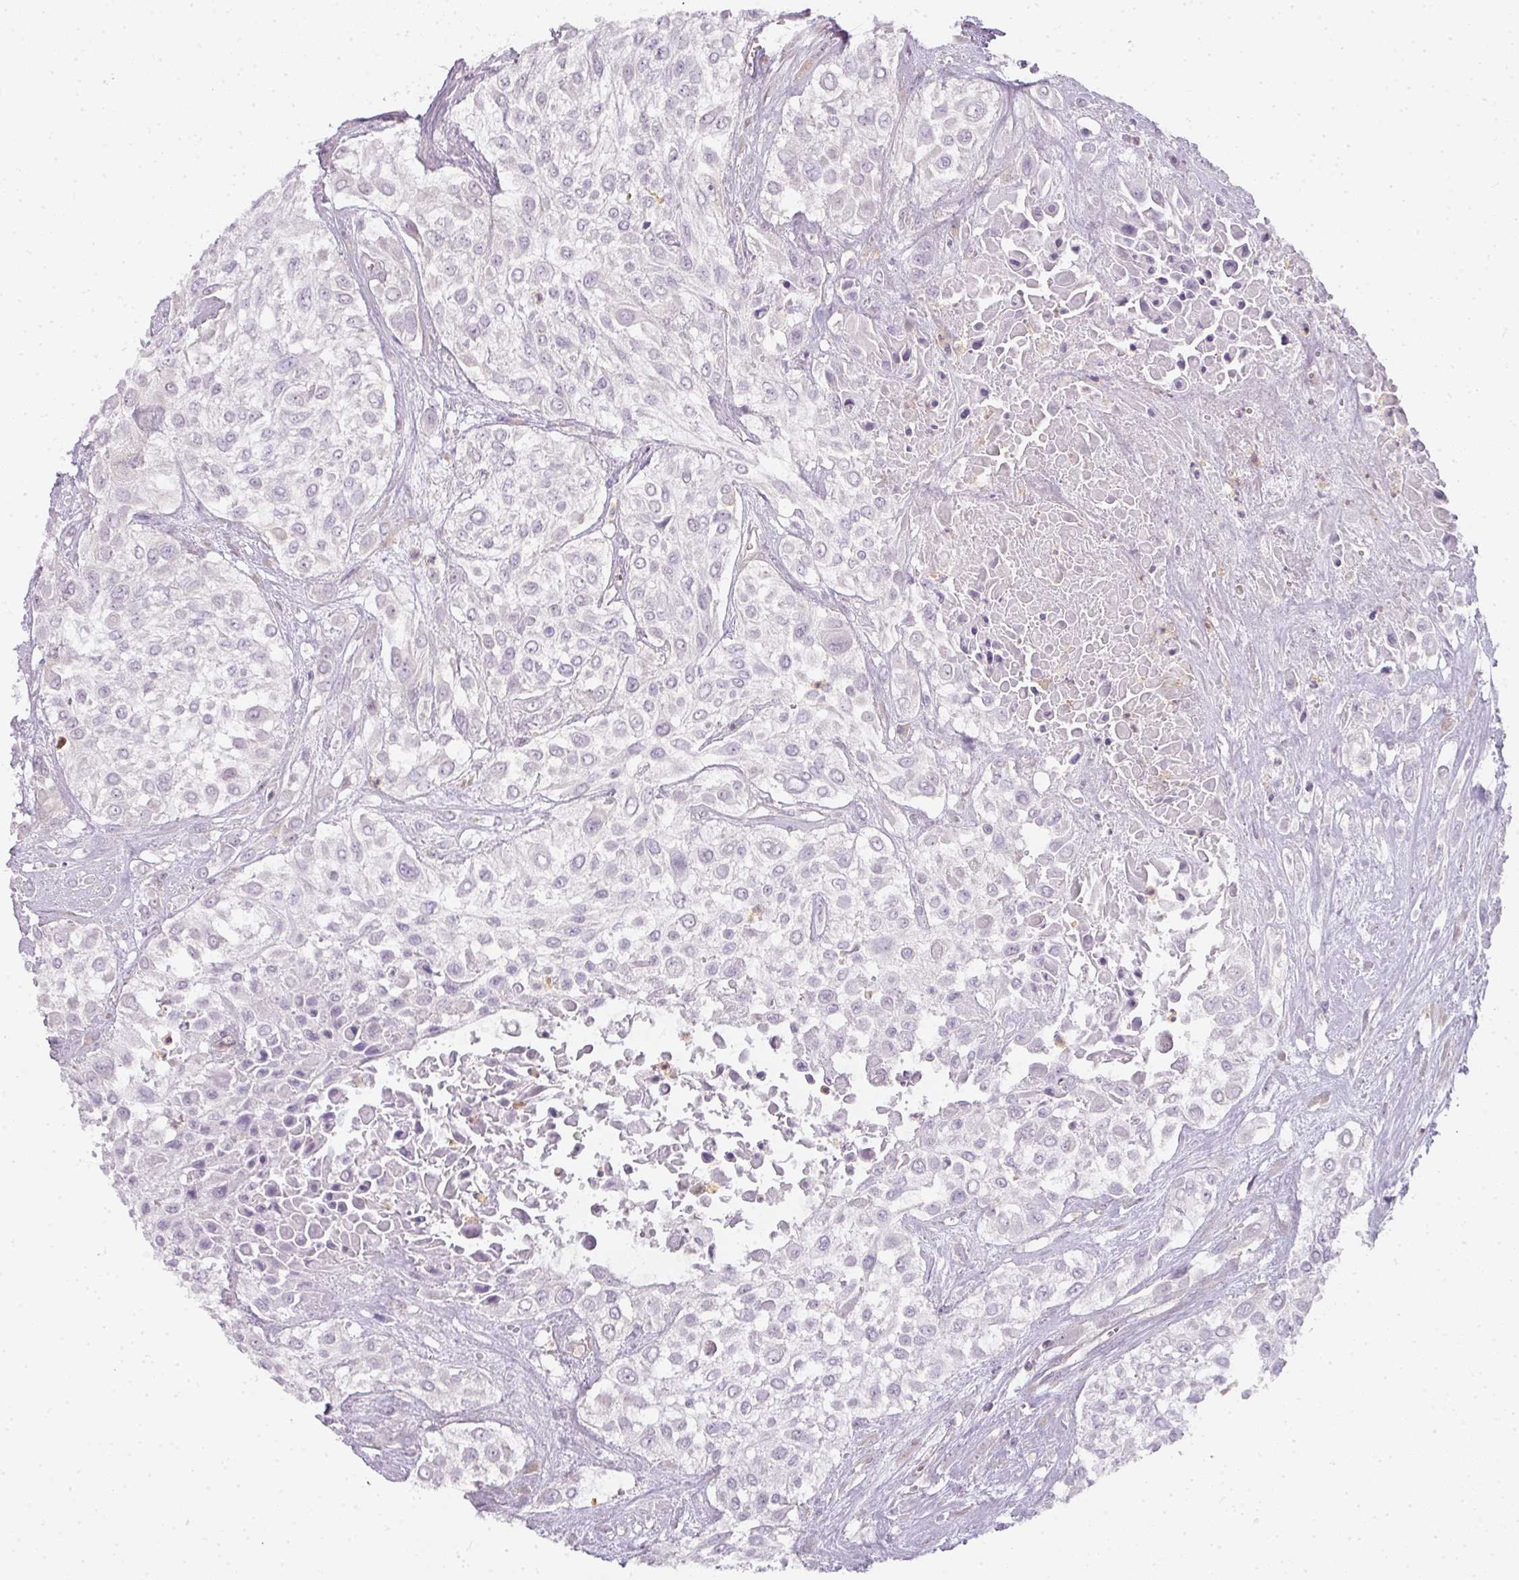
{"staining": {"intensity": "negative", "quantity": "none", "location": "none"}, "tissue": "urothelial cancer", "cell_type": "Tumor cells", "image_type": "cancer", "snomed": [{"axis": "morphology", "description": "Urothelial carcinoma, High grade"}, {"axis": "topography", "description": "Urinary bladder"}], "caption": "Urothelial carcinoma (high-grade) was stained to show a protein in brown. There is no significant expression in tumor cells. (DAB IHC visualized using brightfield microscopy, high magnification).", "gene": "TMEM42", "patient": {"sex": "male", "age": 57}}